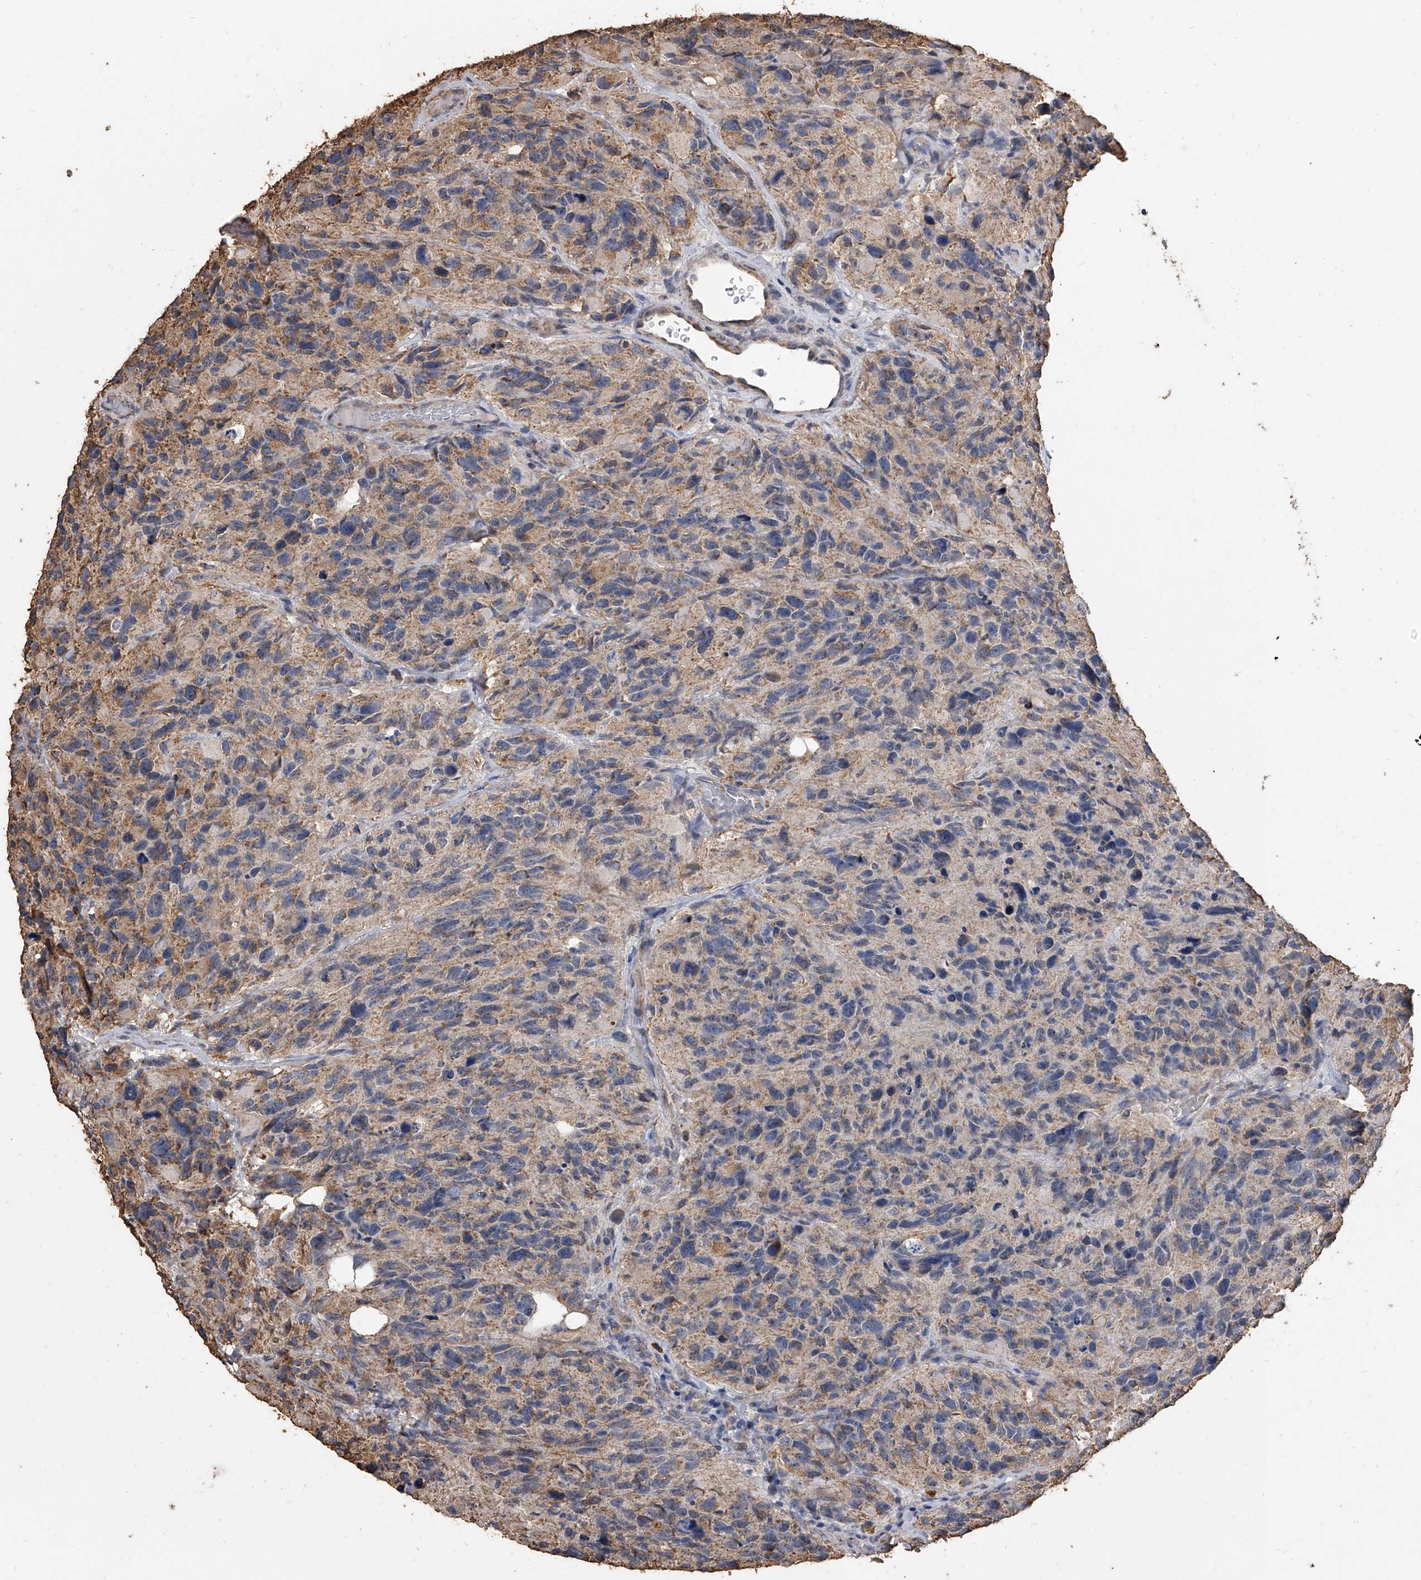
{"staining": {"intensity": "moderate", "quantity": "<25%", "location": "cytoplasmic/membranous"}, "tissue": "glioma", "cell_type": "Tumor cells", "image_type": "cancer", "snomed": [{"axis": "morphology", "description": "Glioma, malignant, High grade"}, {"axis": "topography", "description": "Brain"}], "caption": "This is a photomicrograph of immunohistochemistry staining of glioma, which shows moderate positivity in the cytoplasmic/membranous of tumor cells.", "gene": "MRPL28", "patient": {"sex": "male", "age": 69}}